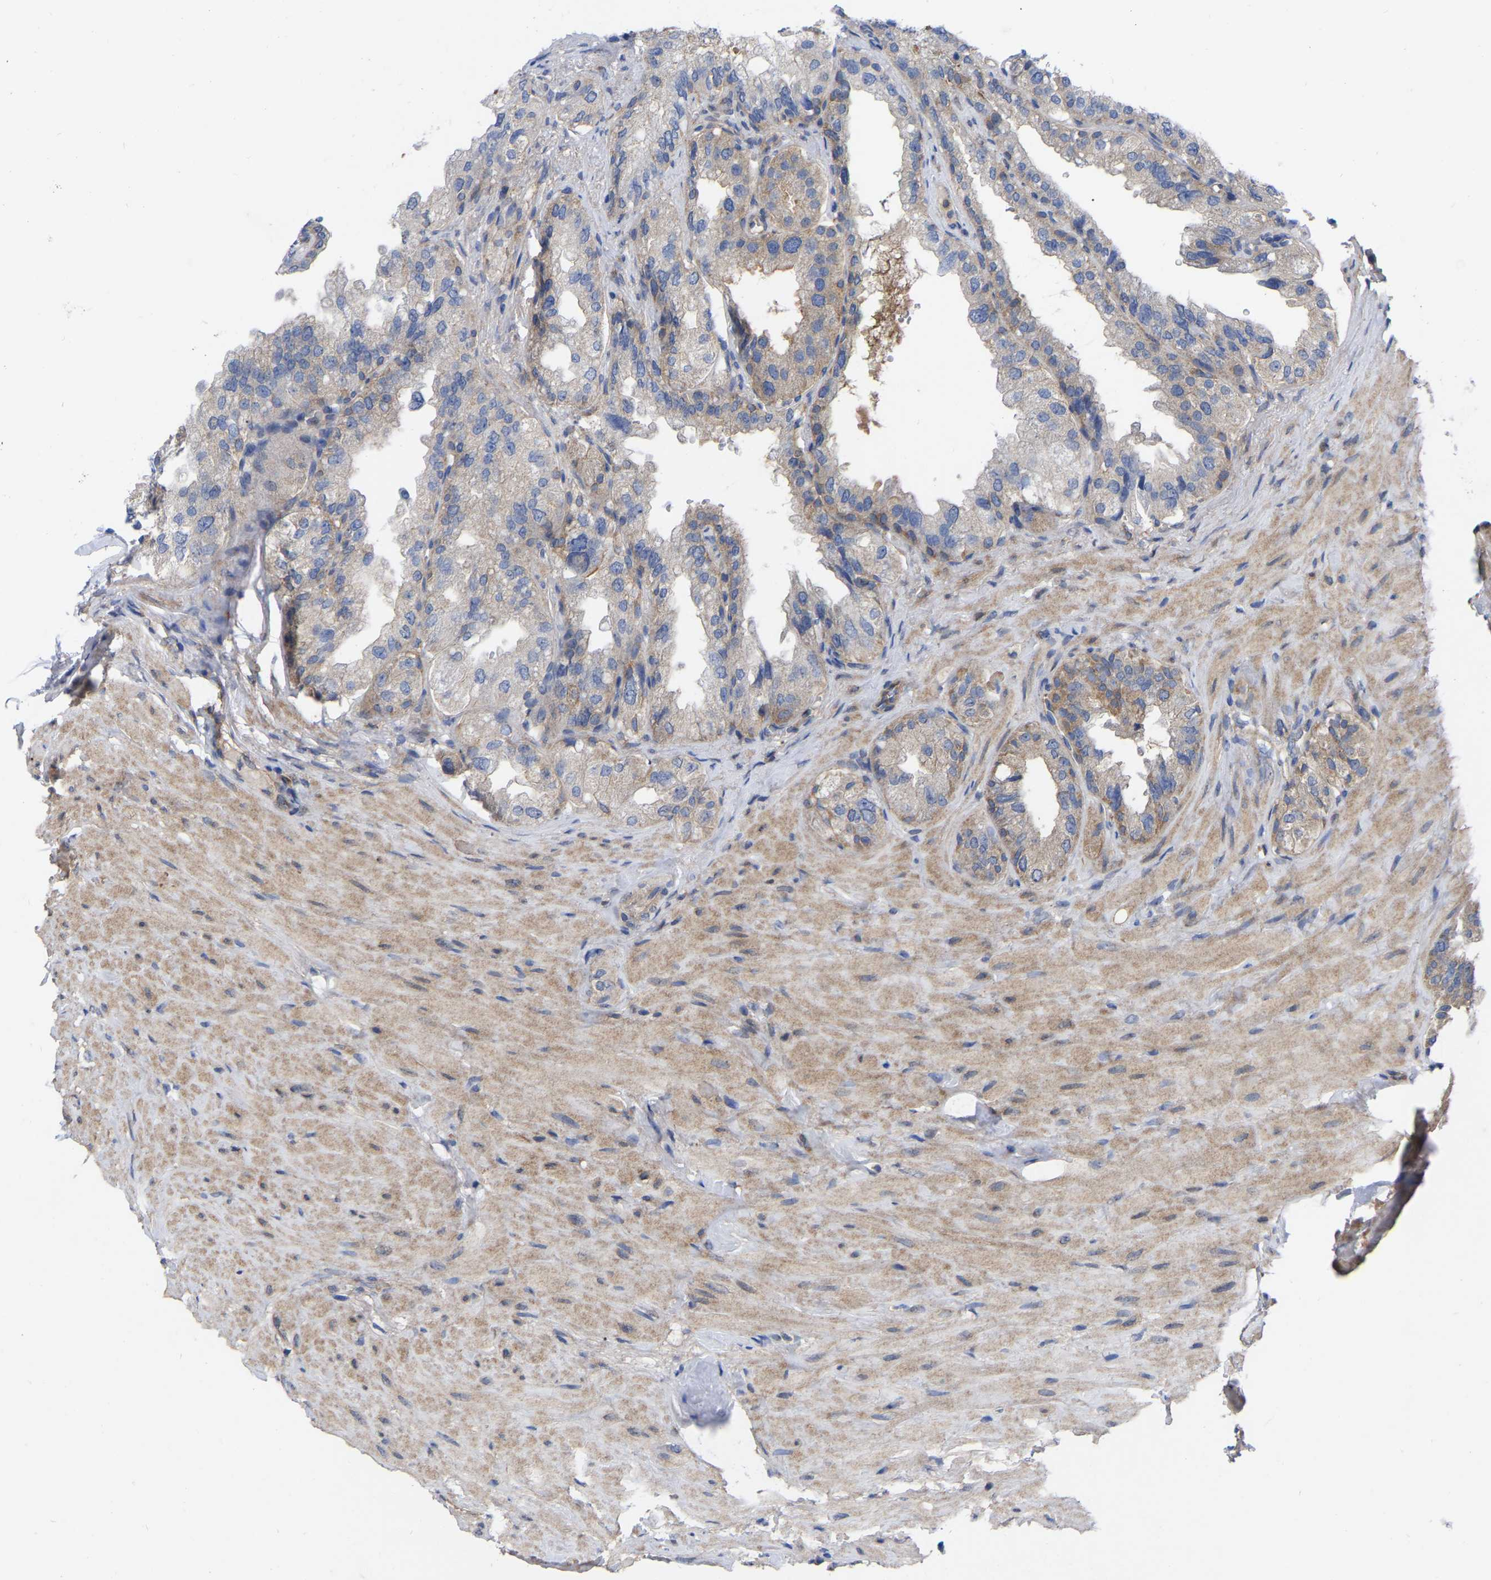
{"staining": {"intensity": "negative", "quantity": "none", "location": "none"}, "tissue": "seminal vesicle", "cell_type": "Glandular cells", "image_type": "normal", "snomed": [{"axis": "morphology", "description": "Normal tissue, NOS"}, {"axis": "topography", "description": "Seminal veicle"}], "caption": "Immunohistochemistry (IHC) histopathology image of unremarkable seminal vesicle: seminal vesicle stained with DAB shows no significant protein positivity in glandular cells.", "gene": "TCP1", "patient": {"sex": "male", "age": 68}}